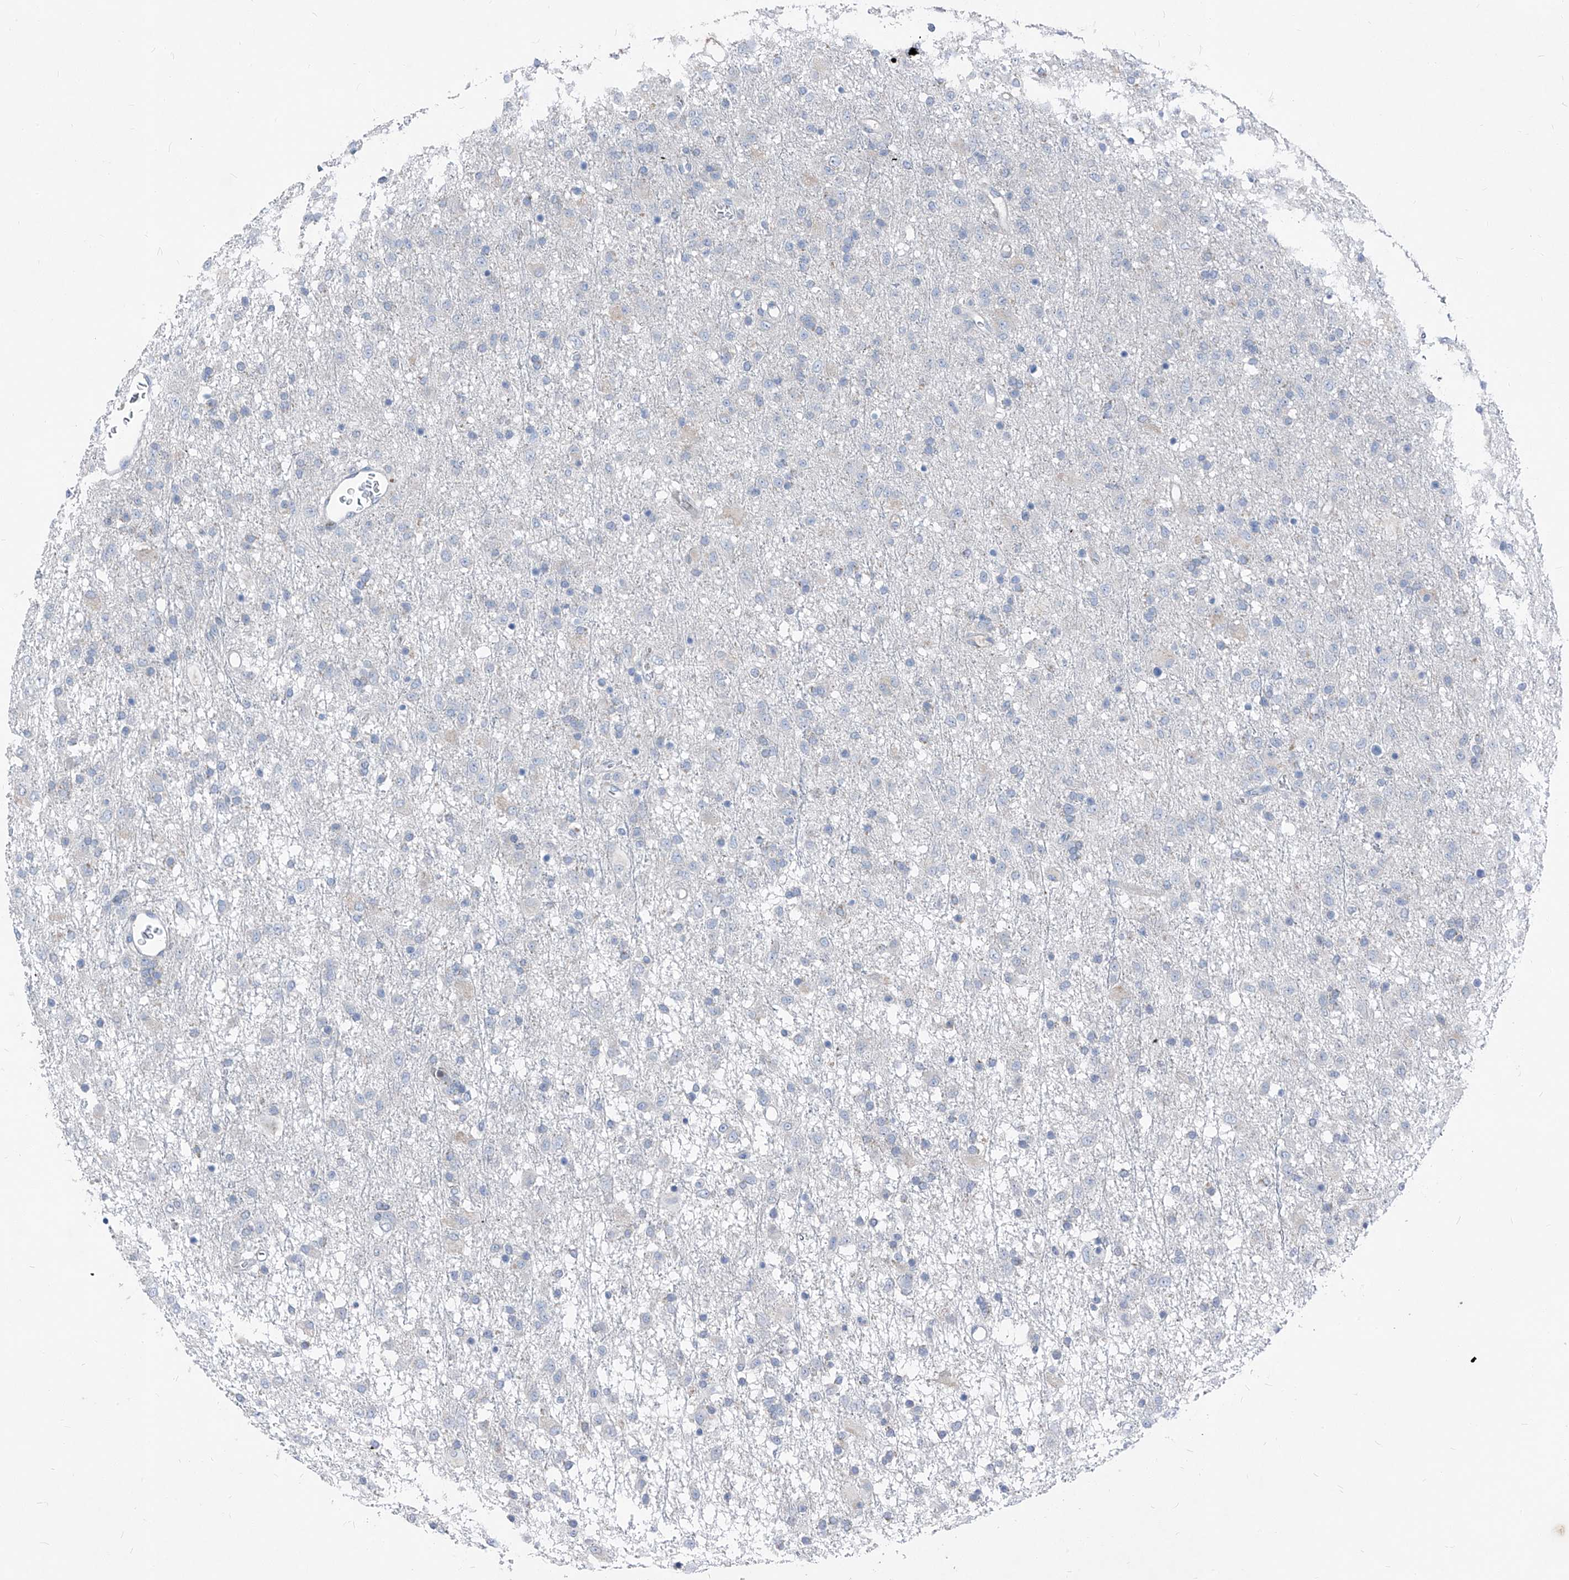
{"staining": {"intensity": "negative", "quantity": "none", "location": "none"}, "tissue": "glioma", "cell_type": "Tumor cells", "image_type": "cancer", "snomed": [{"axis": "morphology", "description": "Glioma, malignant, Low grade"}, {"axis": "topography", "description": "Brain"}], "caption": "Tumor cells are negative for protein expression in human glioma.", "gene": "IFI27", "patient": {"sex": "male", "age": 65}}